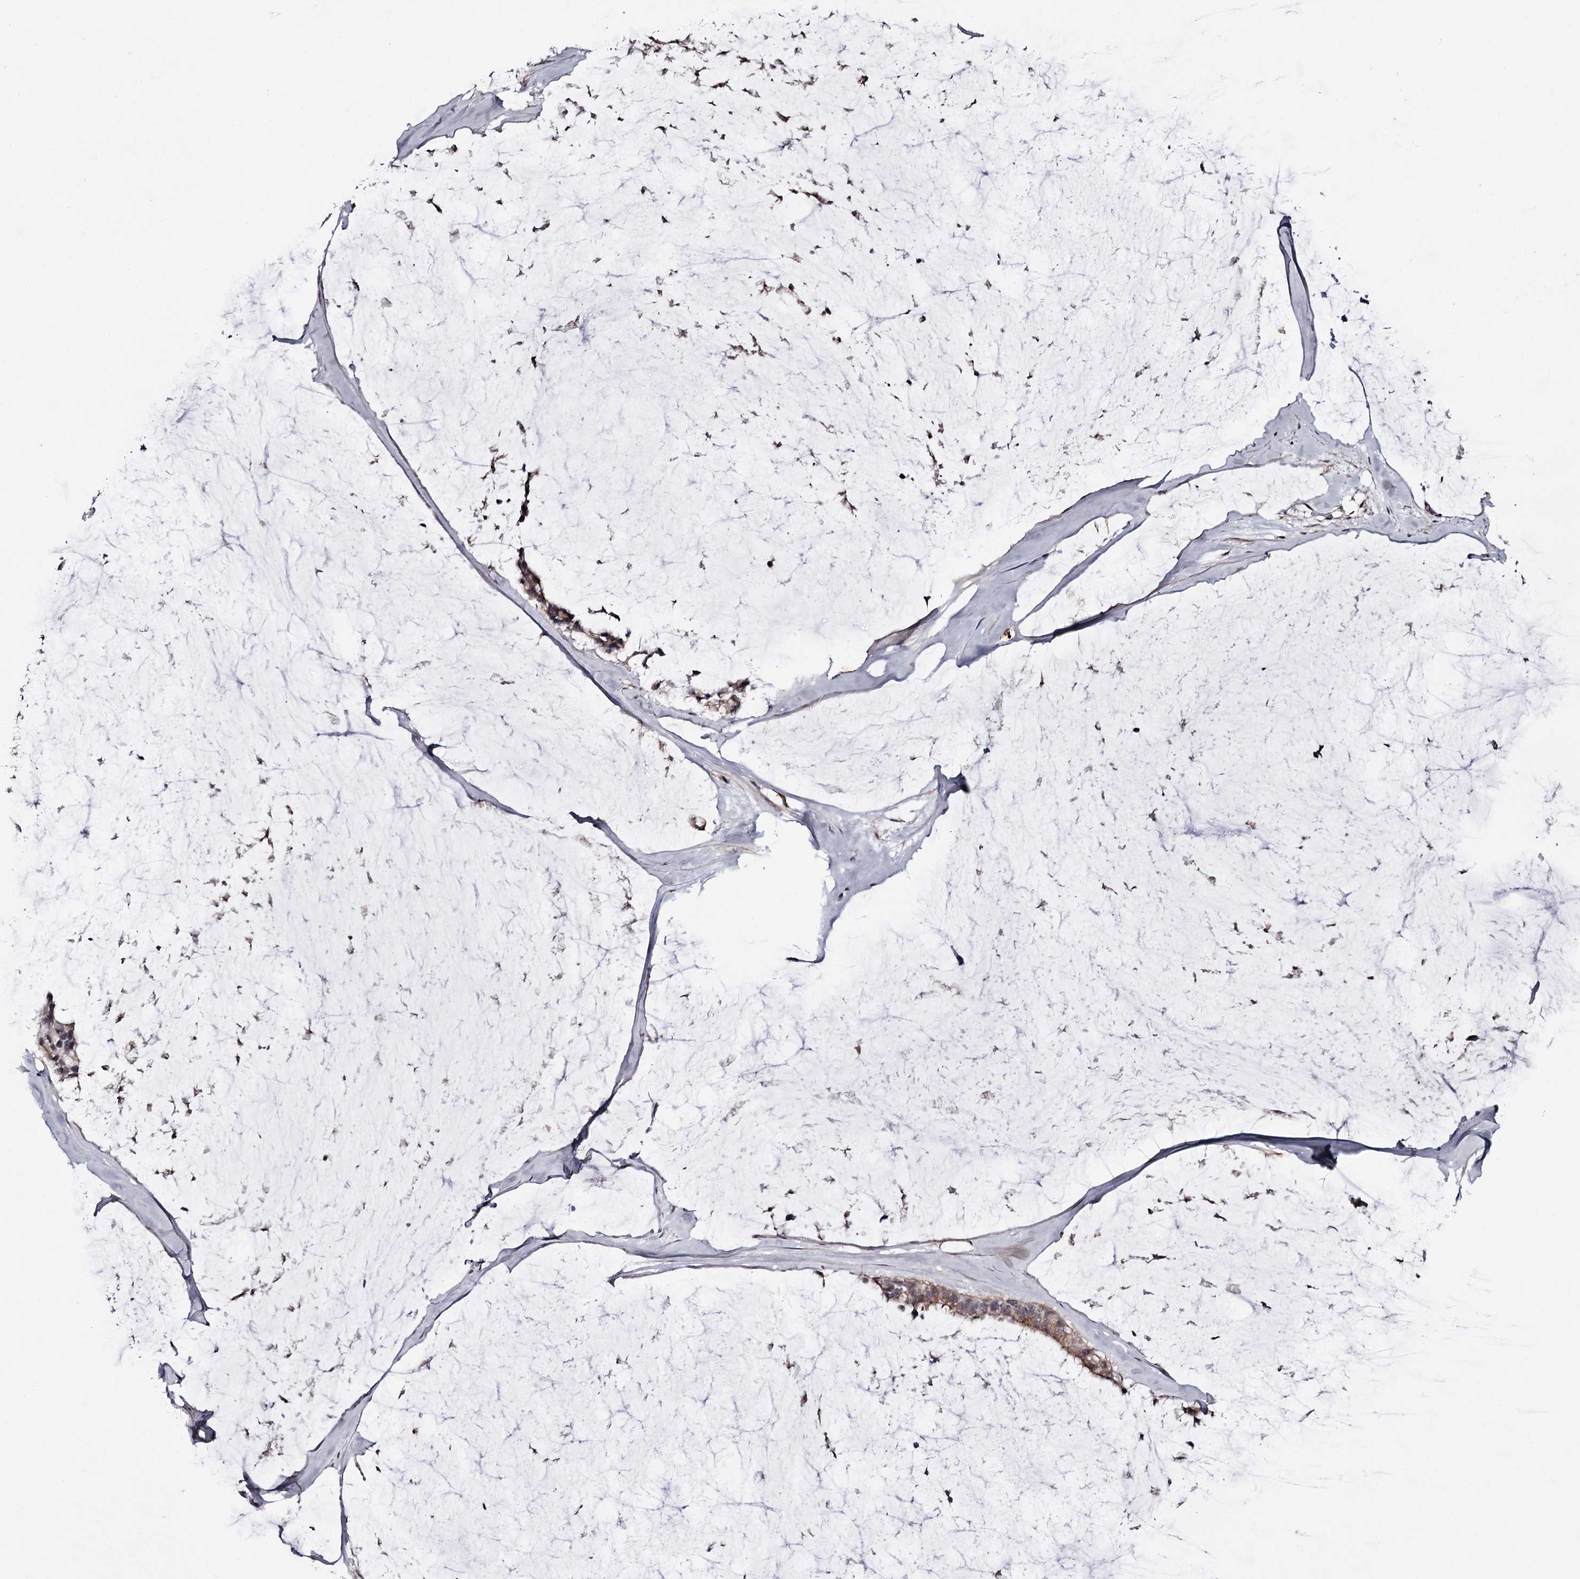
{"staining": {"intensity": "moderate", "quantity": ">75%", "location": "cytoplasmic/membranous"}, "tissue": "ovarian cancer", "cell_type": "Tumor cells", "image_type": "cancer", "snomed": [{"axis": "morphology", "description": "Cystadenocarcinoma, mucinous, NOS"}, {"axis": "topography", "description": "Ovary"}], "caption": "Ovarian cancer was stained to show a protein in brown. There is medium levels of moderate cytoplasmic/membranous positivity in about >75% of tumor cells.", "gene": "GTSF1", "patient": {"sex": "female", "age": 39}}